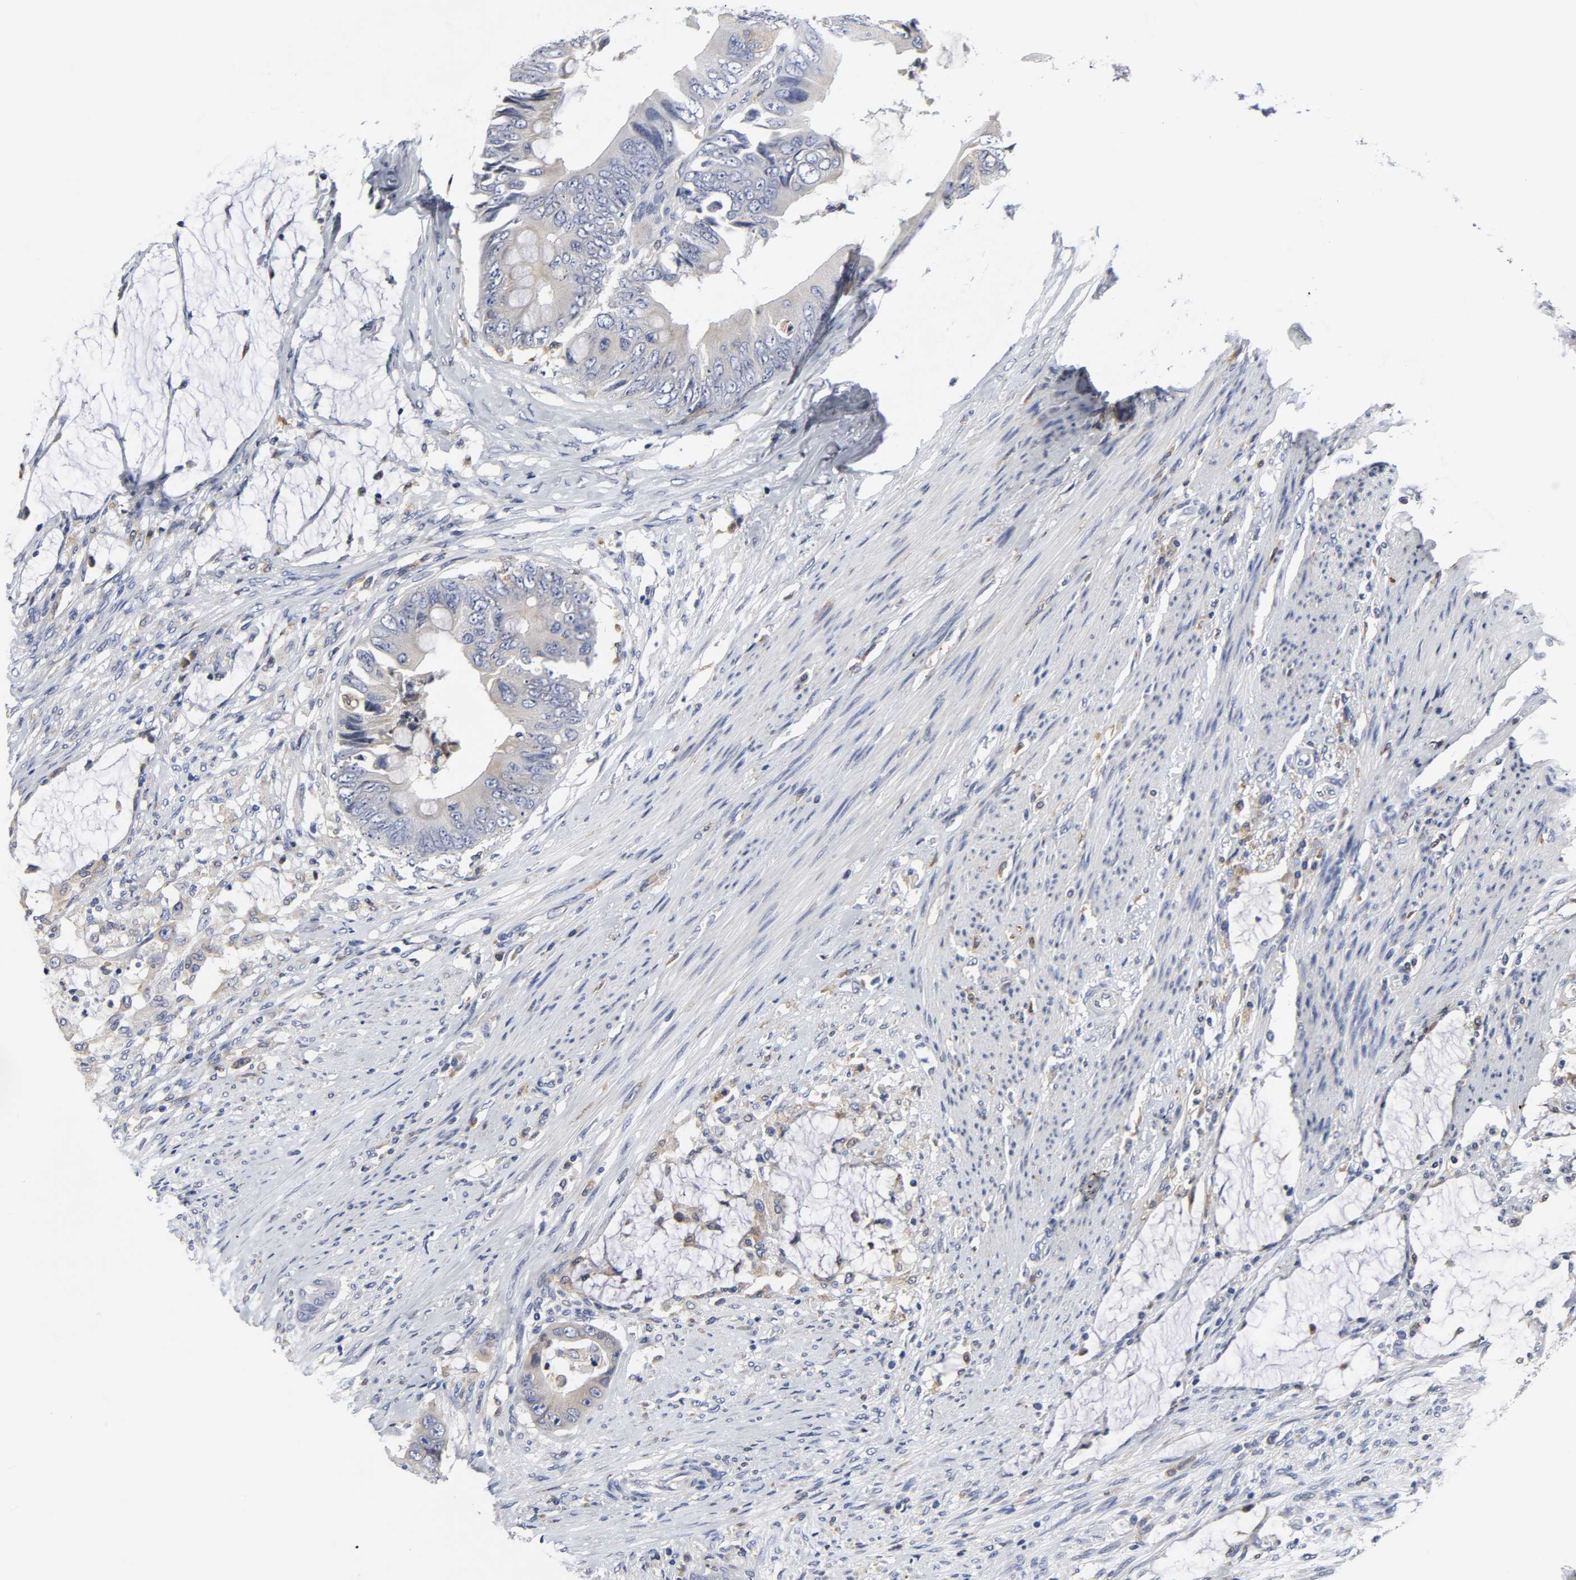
{"staining": {"intensity": "negative", "quantity": "none", "location": "none"}, "tissue": "colorectal cancer", "cell_type": "Tumor cells", "image_type": "cancer", "snomed": [{"axis": "morphology", "description": "Adenocarcinoma, NOS"}, {"axis": "topography", "description": "Rectum"}], "caption": "Immunohistochemical staining of colorectal cancer reveals no significant staining in tumor cells.", "gene": "HCK", "patient": {"sex": "female", "age": 77}}